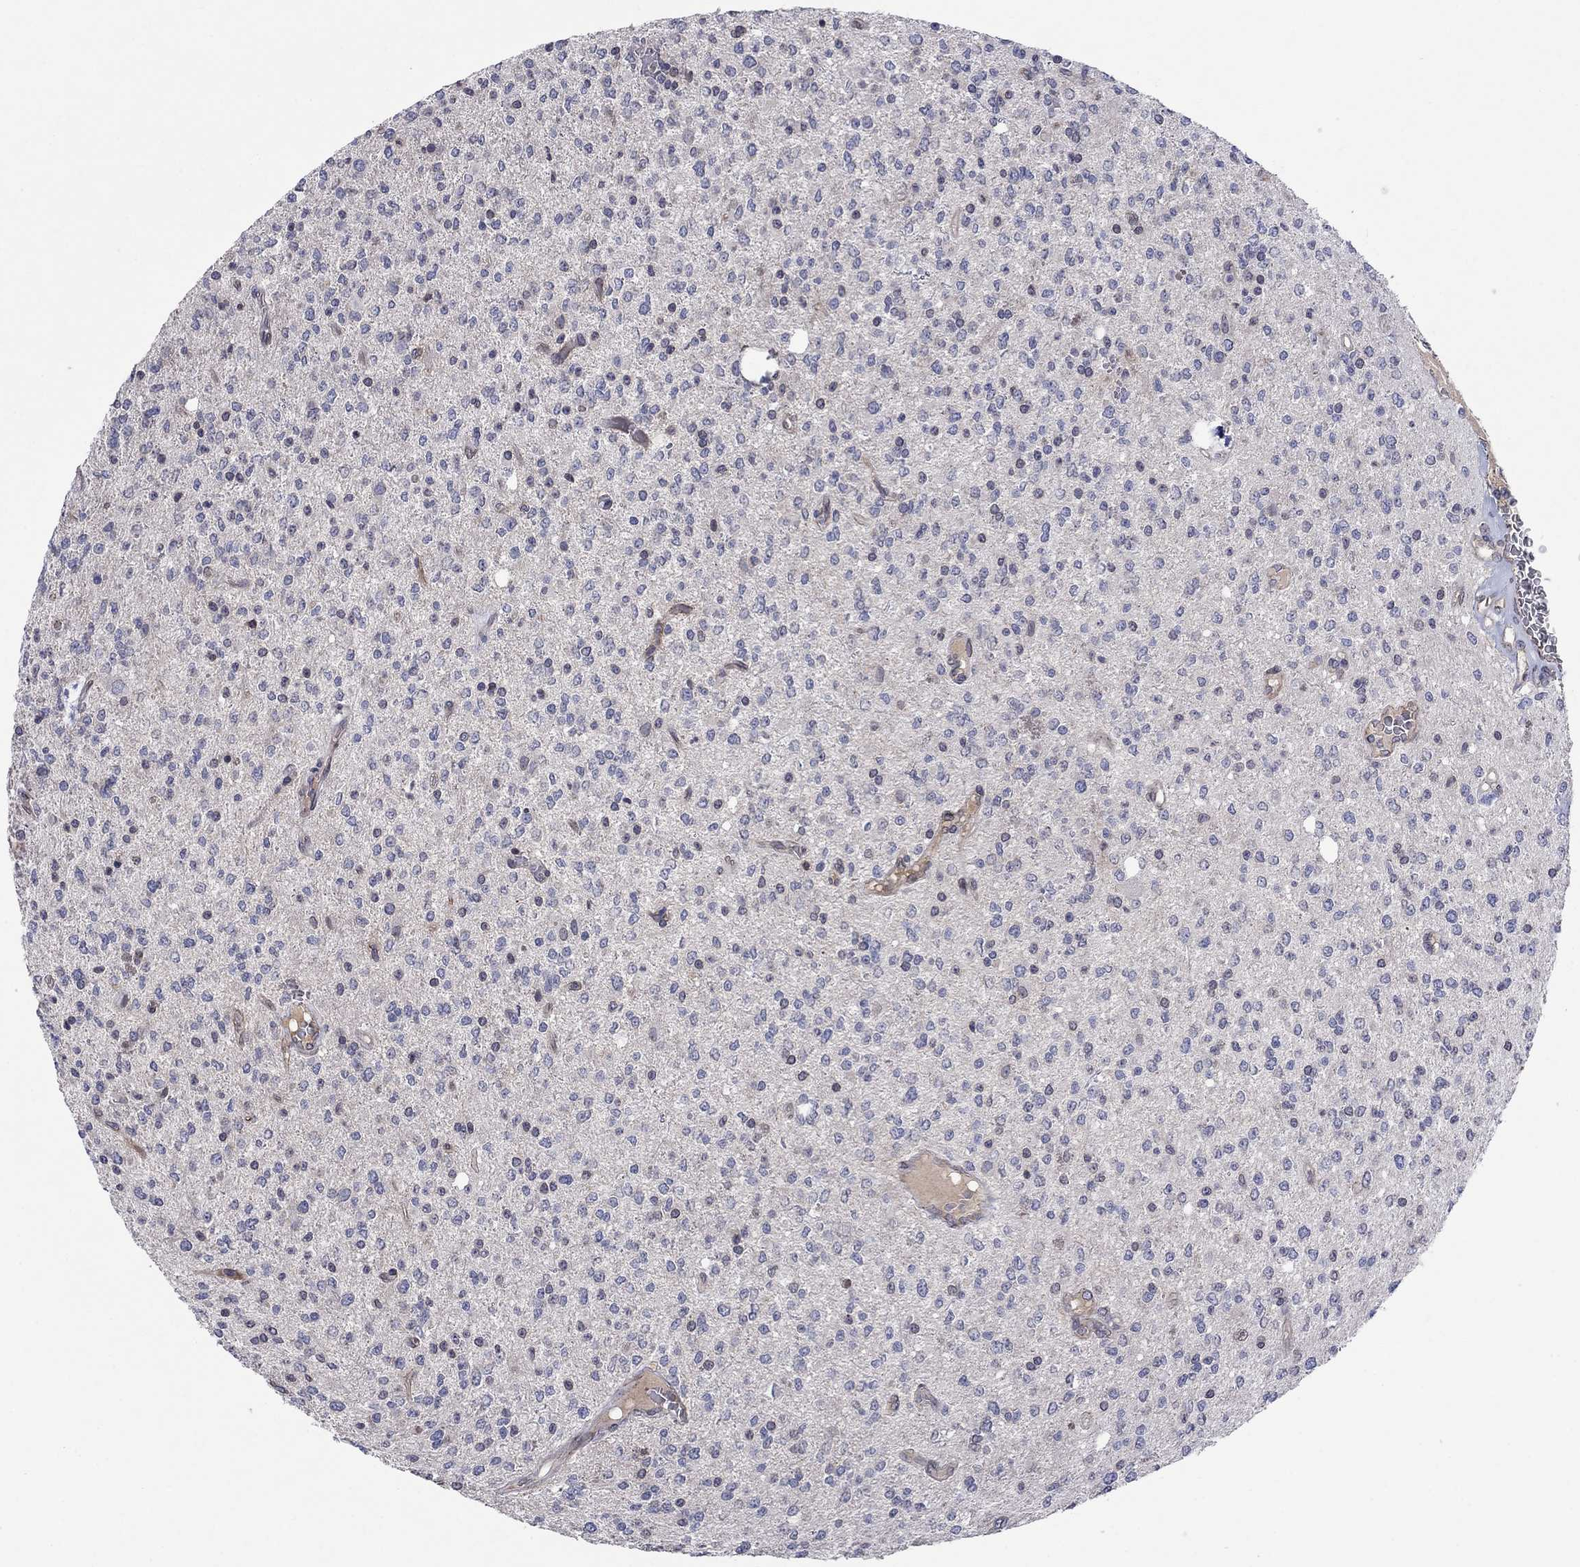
{"staining": {"intensity": "negative", "quantity": "none", "location": "none"}, "tissue": "glioma", "cell_type": "Tumor cells", "image_type": "cancer", "snomed": [{"axis": "morphology", "description": "Glioma, malignant, Low grade"}, {"axis": "topography", "description": "Brain"}], "caption": "A high-resolution photomicrograph shows immunohistochemistry (IHC) staining of malignant low-grade glioma, which shows no significant positivity in tumor cells.", "gene": "EMC9", "patient": {"sex": "male", "age": 67}}